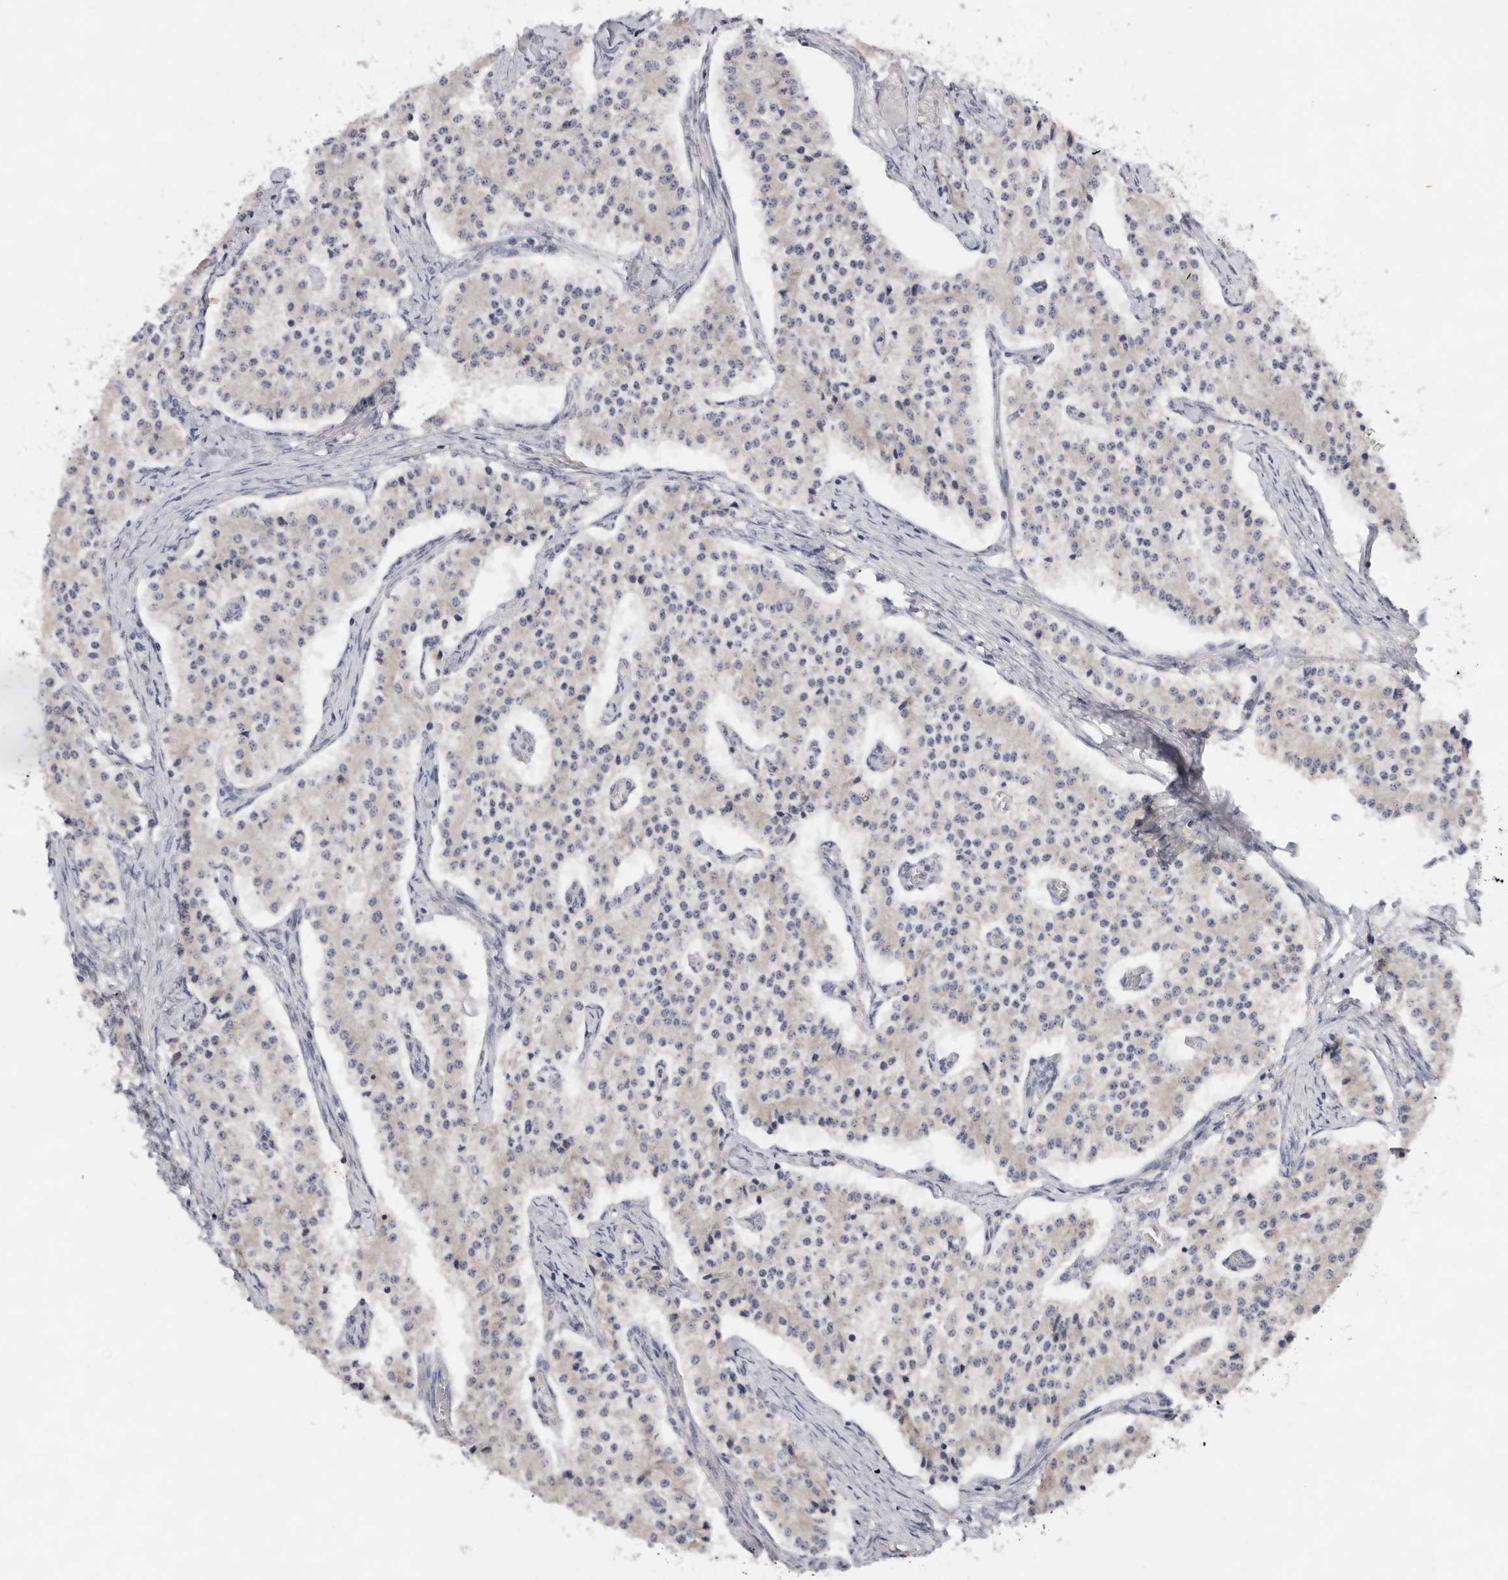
{"staining": {"intensity": "weak", "quantity": "<25%", "location": "cytoplasmic/membranous"}, "tissue": "carcinoid", "cell_type": "Tumor cells", "image_type": "cancer", "snomed": [{"axis": "morphology", "description": "Carcinoid, malignant, NOS"}, {"axis": "topography", "description": "Colon"}], "caption": "Immunohistochemical staining of human malignant carcinoid demonstrates no significant positivity in tumor cells.", "gene": "BRCA2", "patient": {"sex": "female", "age": 52}}